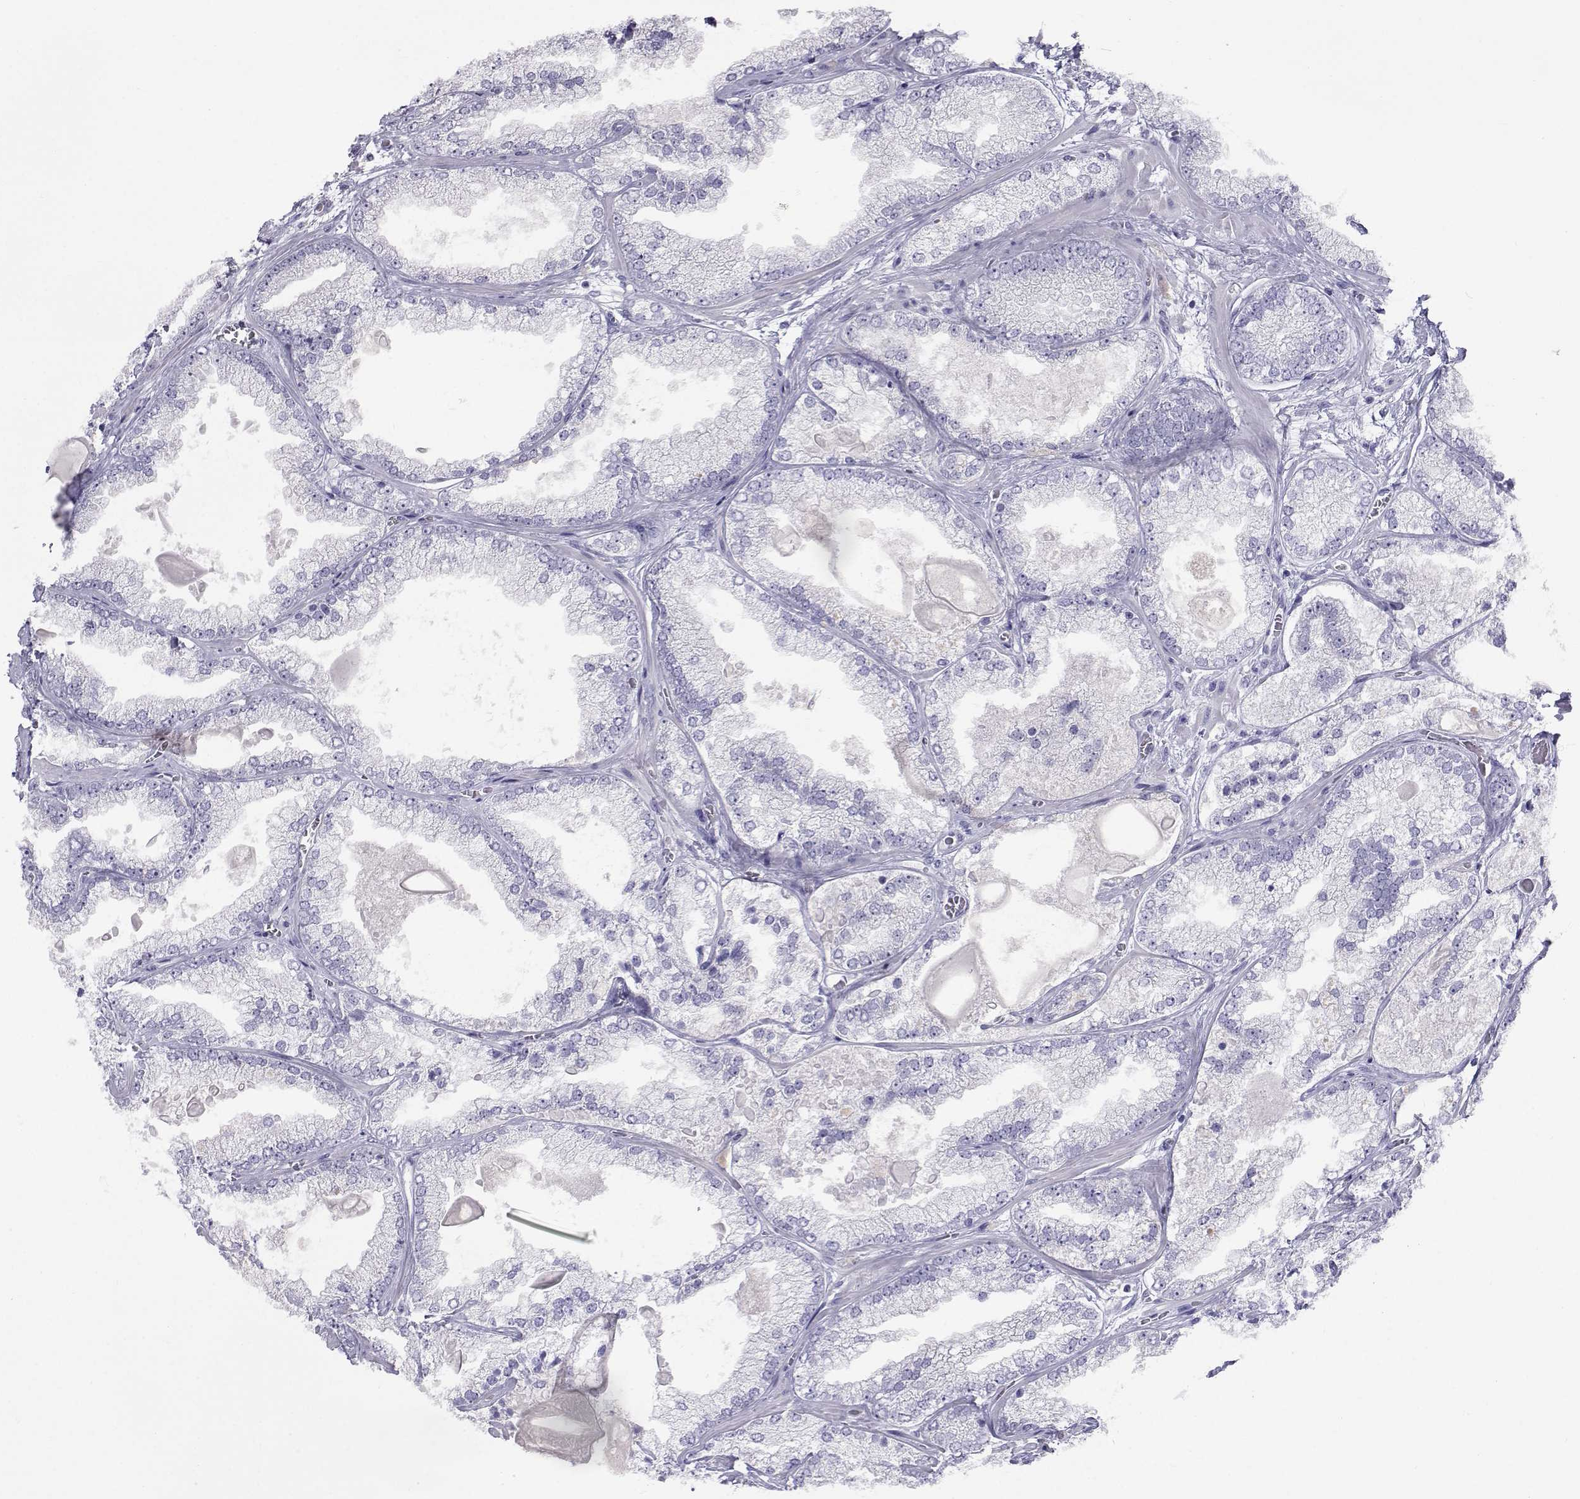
{"staining": {"intensity": "negative", "quantity": "none", "location": "none"}, "tissue": "prostate cancer", "cell_type": "Tumor cells", "image_type": "cancer", "snomed": [{"axis": "morphology", "description": "Adenocarcinoma, Low grade"}, {"axis": "topography", "description": "Prostate"}], "caption": "There is no significant staining in tumor cells of prostate cancer.", "gene": "SLC6A3", "patient": {"sex": "male", "age": 57}}